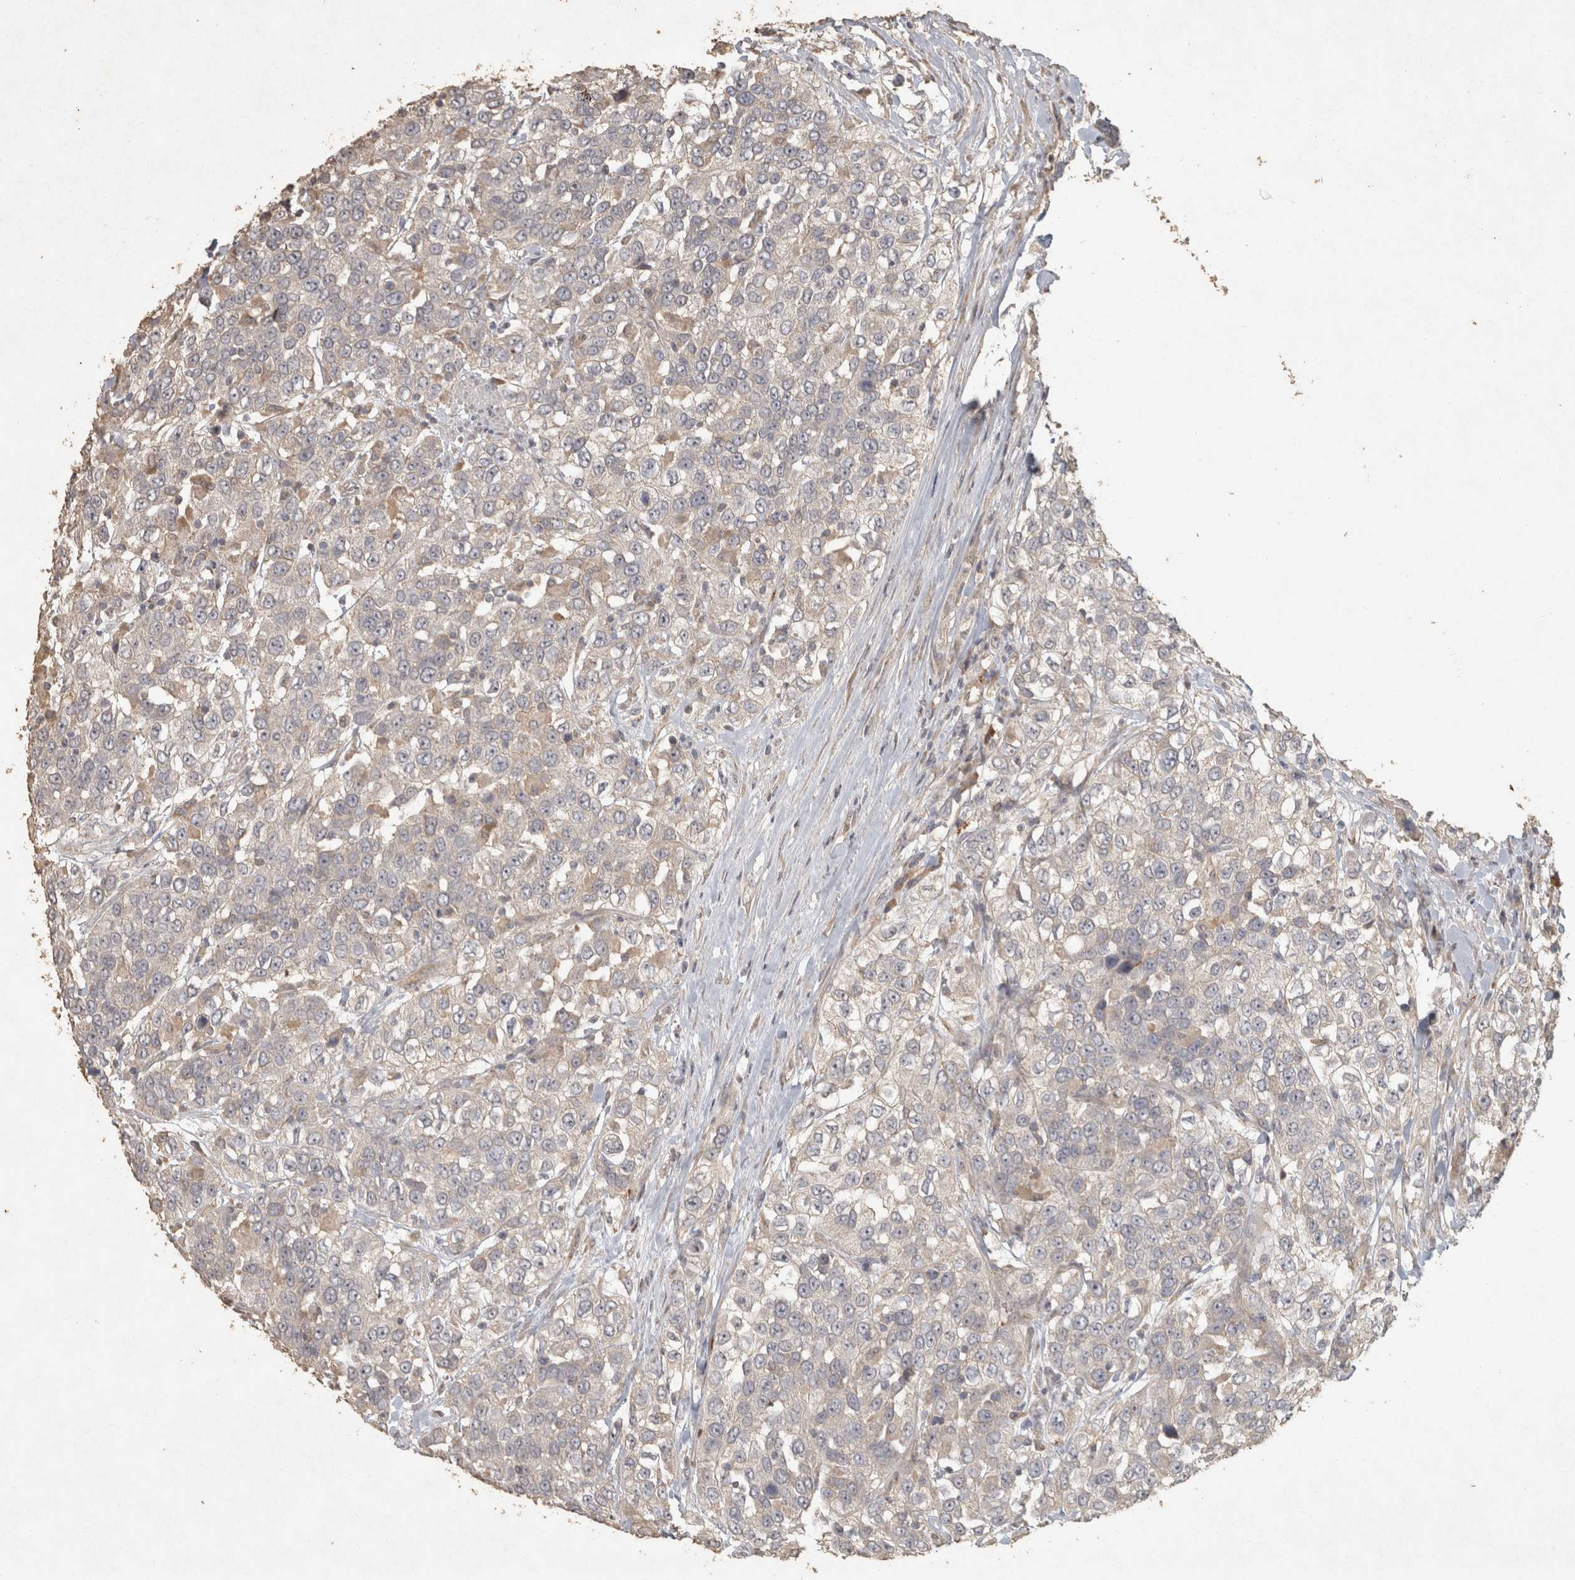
{"staining": {"intensity": "weak", "quantity": "<25%", "location": "cytoplasmic/membranous"}, "tissue": "urothelial cancer", "cell_type": "Tumor cells", "image_type": "cancer", "snomed": [{"axis": "morphology", "description": "Urothelial carcinoma, High grade"}, {"axis": "topography", "description": "Urinary bladder"}], "caption": "Tumor cells are negative for protein expression in human high-grade urothelial carcinoma.", "gene": "OSTN", "patient": {"sex": "female", "age": 80}}